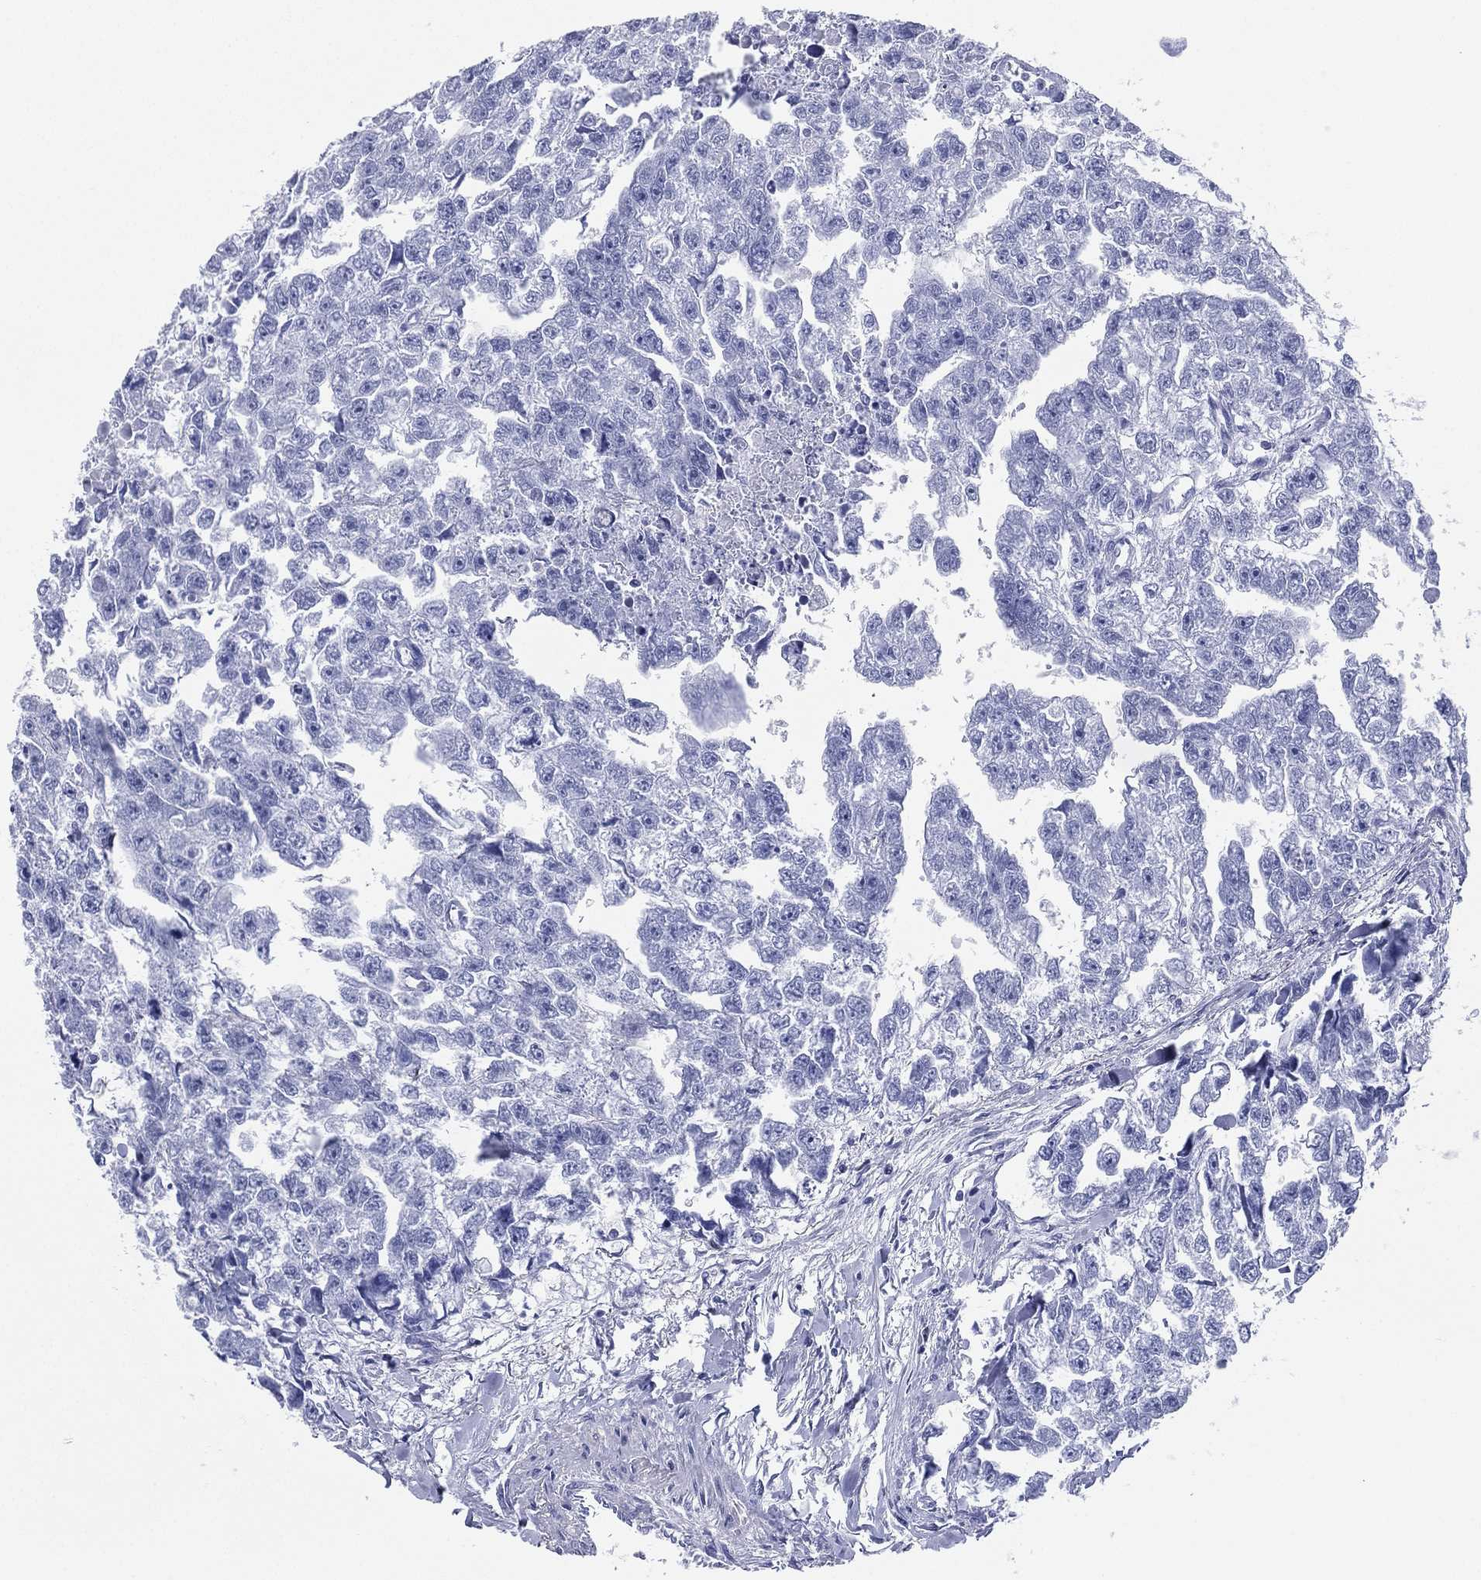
{"staining": {"intensity": "negative", "quantity": "none", "location": "none"}, "tissue": "testis cancer", "cell_type": "Tumor cells", "image_type": "cancer", "snomed": [{"axis": "morphology", "description": "Carcinoma, Embryonal, NOS"}, {"axis": "morphology", "description": "Teratoma, malignant, NOS"}, {"axis": "topography", "description": "Testis"}], "caption": "An image of malignant teratoma (testis) stained for a protein exhibits no brown staining in tumor cells. The staining is performed using DAB (3,3'-diaminobenzidine) brown chromogen with nuclei counter-stained in using hematoxylin.", "gene": "CD79A", "patient": {"sex": "male", "age": 44}}